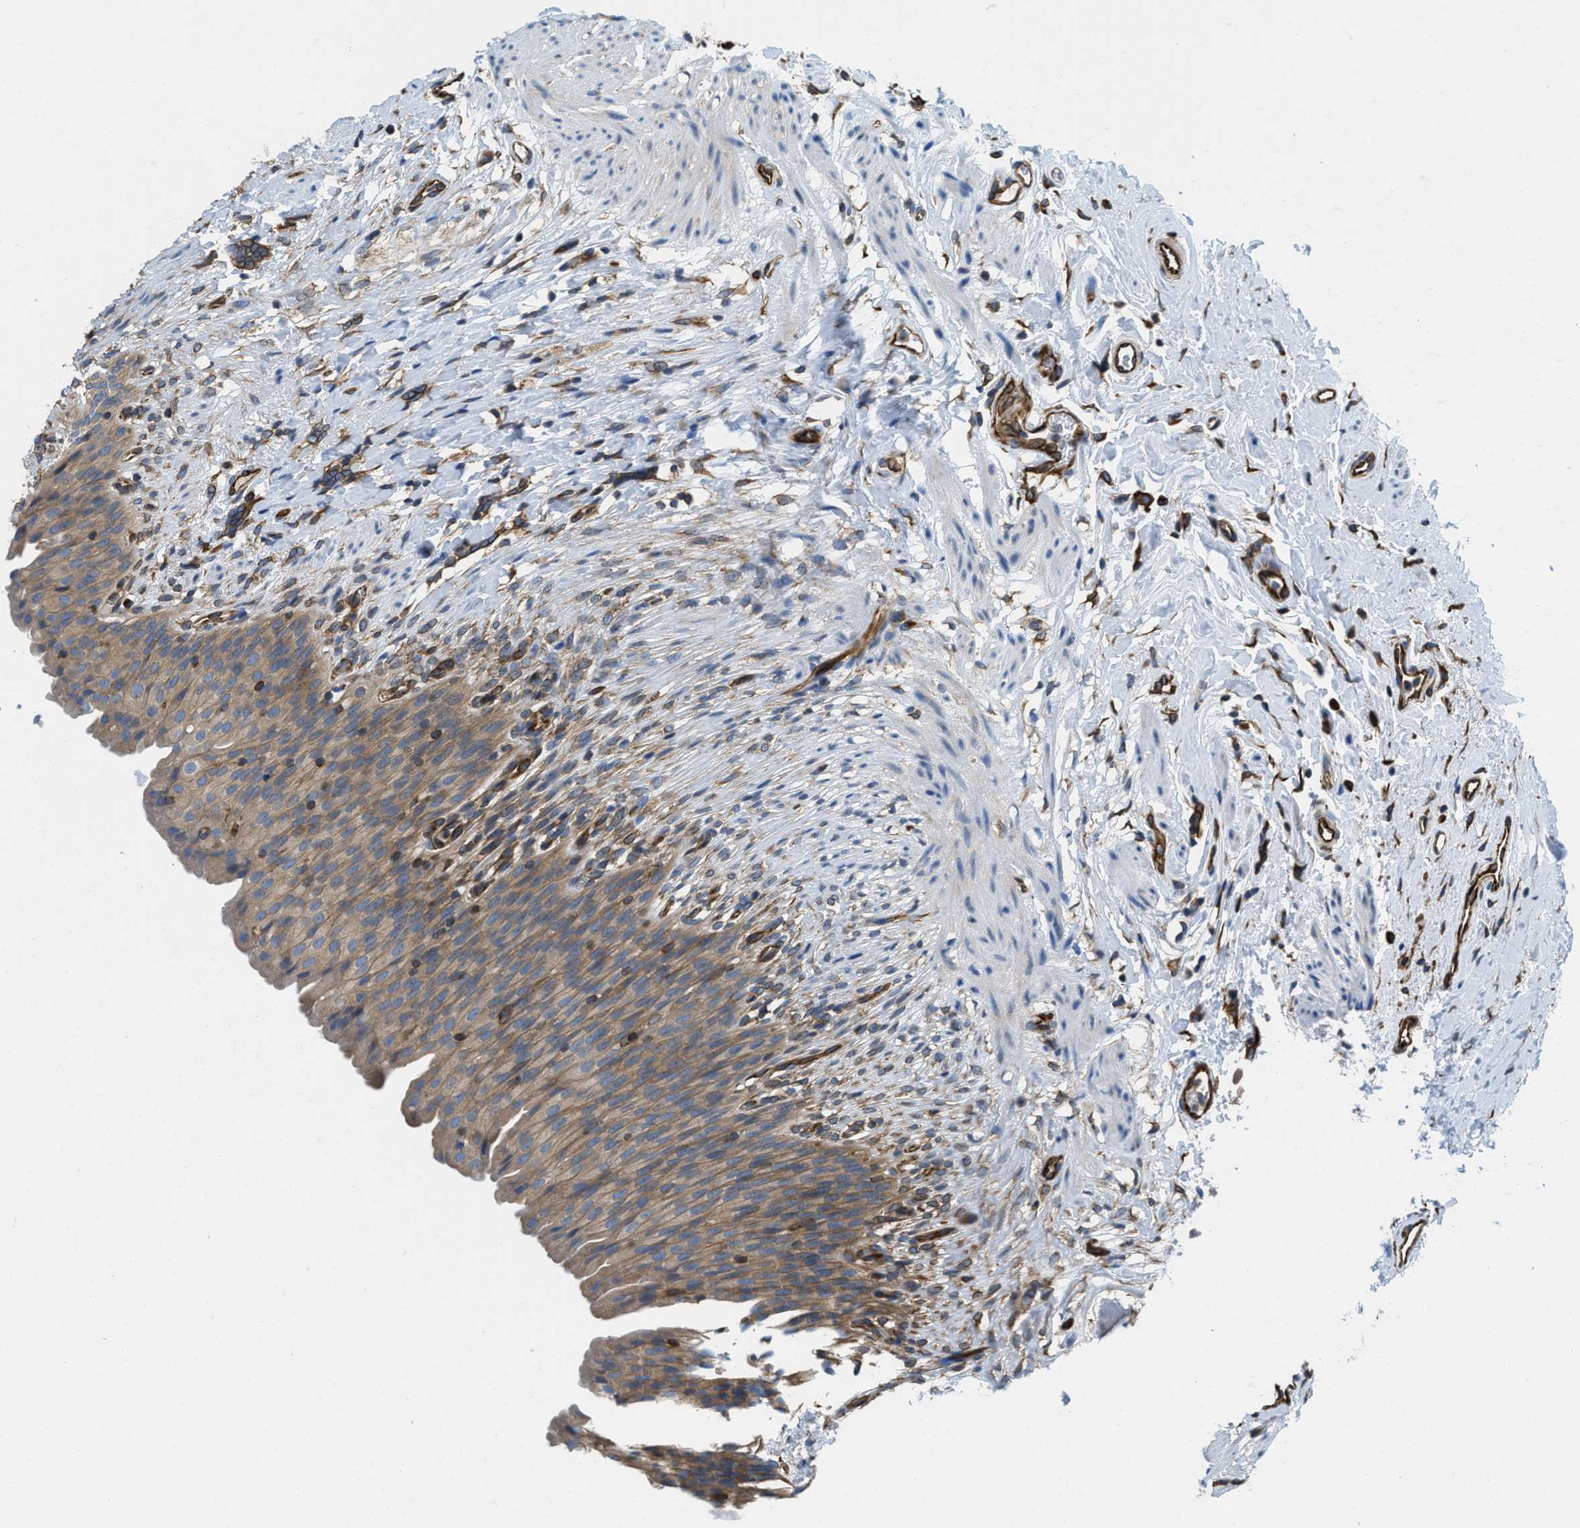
{"staining": {"intensity": "moderate", "quantity": ">75%", "location": "cytoplasmic/membranous"}, "tissue": "urinary bladder", "cell_type": "Urothelial cells", "image_type": "normal", "snomed": [{"axis": "morphology", "description": "Normal tissue, NOS"}, {"axis": "topography", "description": "Urinary bladder"}], "caption": "This histopathology image shows immunohistochemistry (IHC) staining of benign human urinary bladder, with medium moderate cytoplasmic/membranous positivity in about >75% of urothelial cells.", "gene": "HSD17B12", "patient": {"sex": "female", "age": 79}}